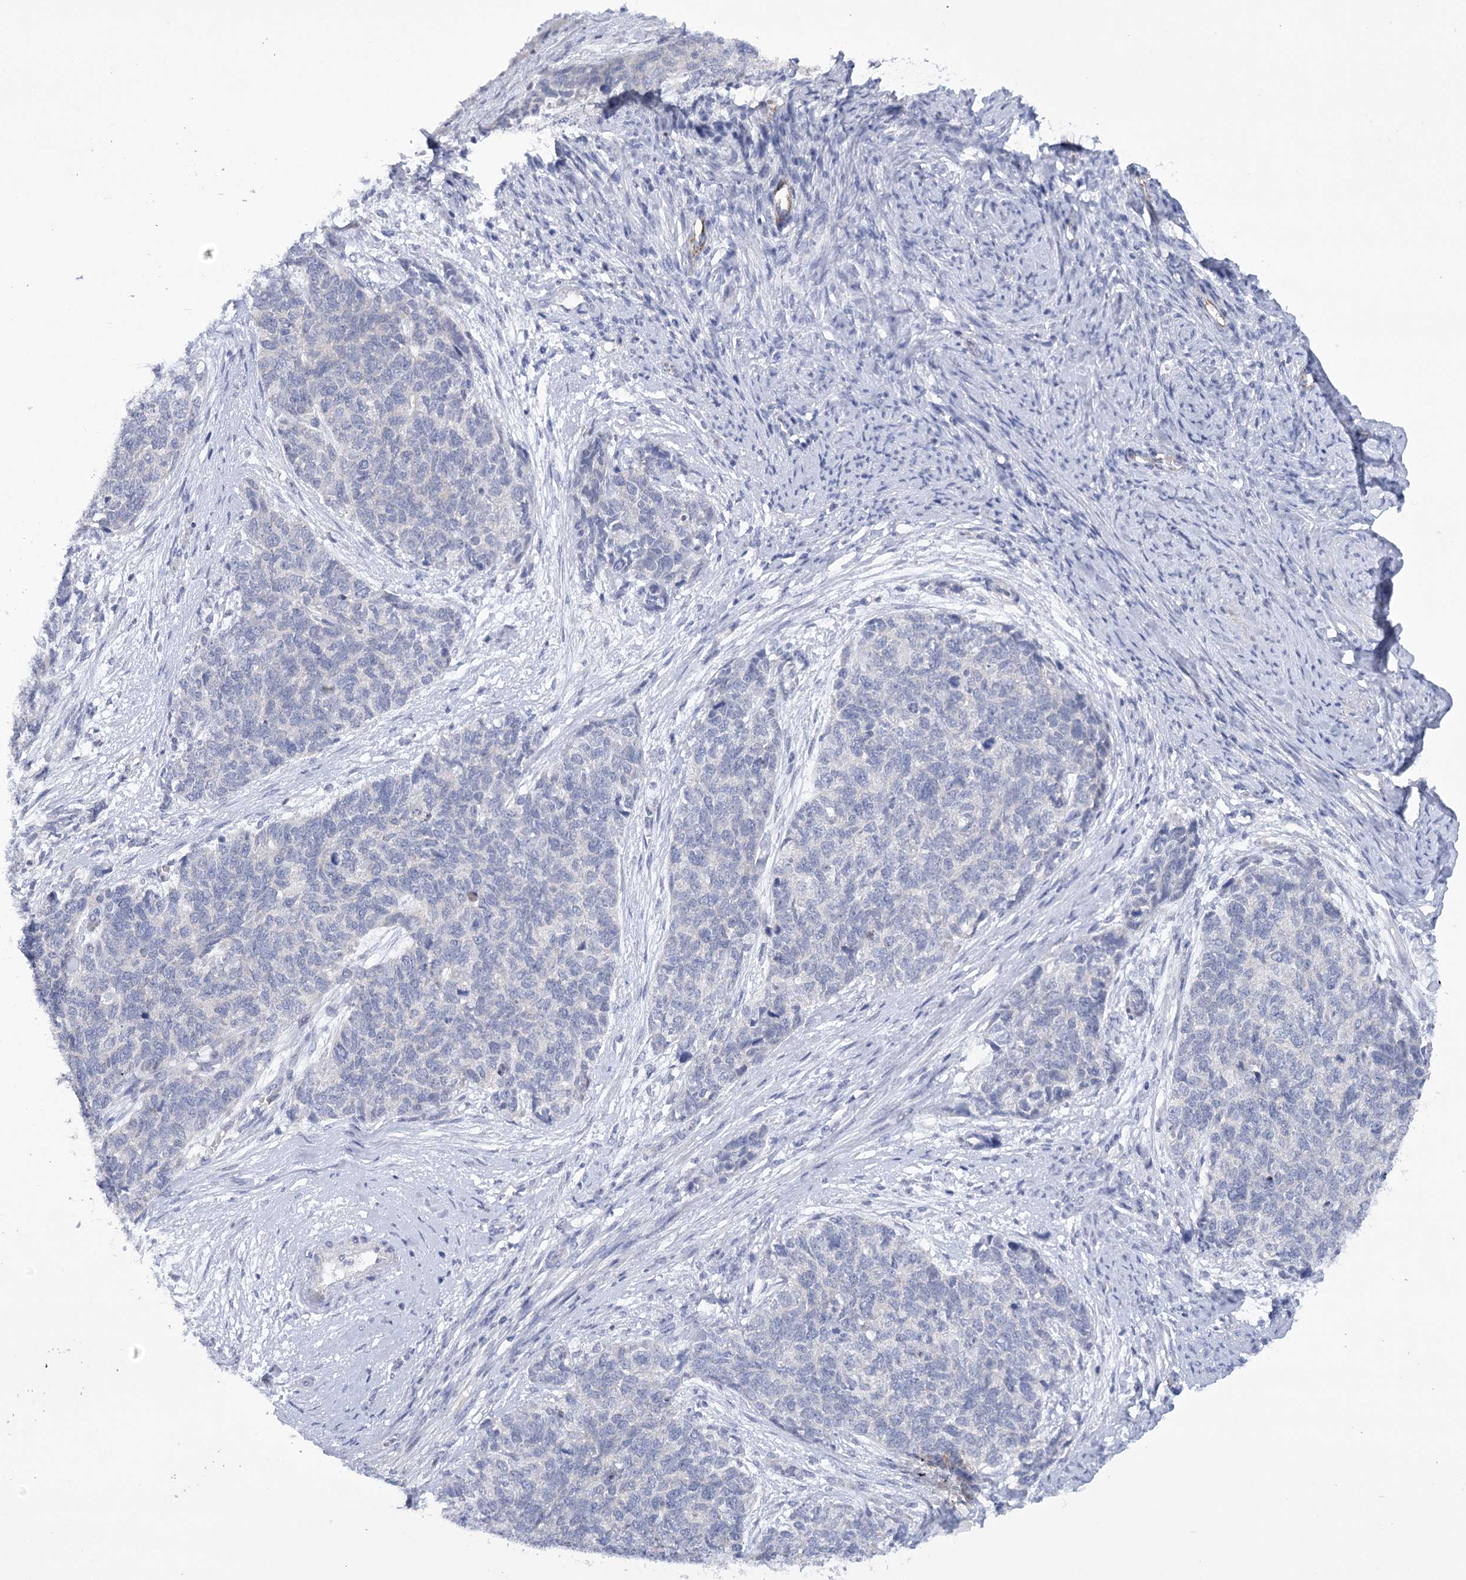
{"staining": {"intensity": "negative", "quantity": "none", "location": "none"}, "tissue": "cervical cancer", "cell_type": "Tumor cells", "image_type": "cancer", "snomed": [{"axis": "morphology", "description": "Squamous cell carcinoma, NOS"}, {"axis": "topography", "description": "Cervix"}], "caption": "Immunohistochemical staining of human cervical squamous cell carcinoma exhibits no significant expression in tumor cells.", "gene": "DCUN1D1", "patient": {"sex": "female", "age": 63}}